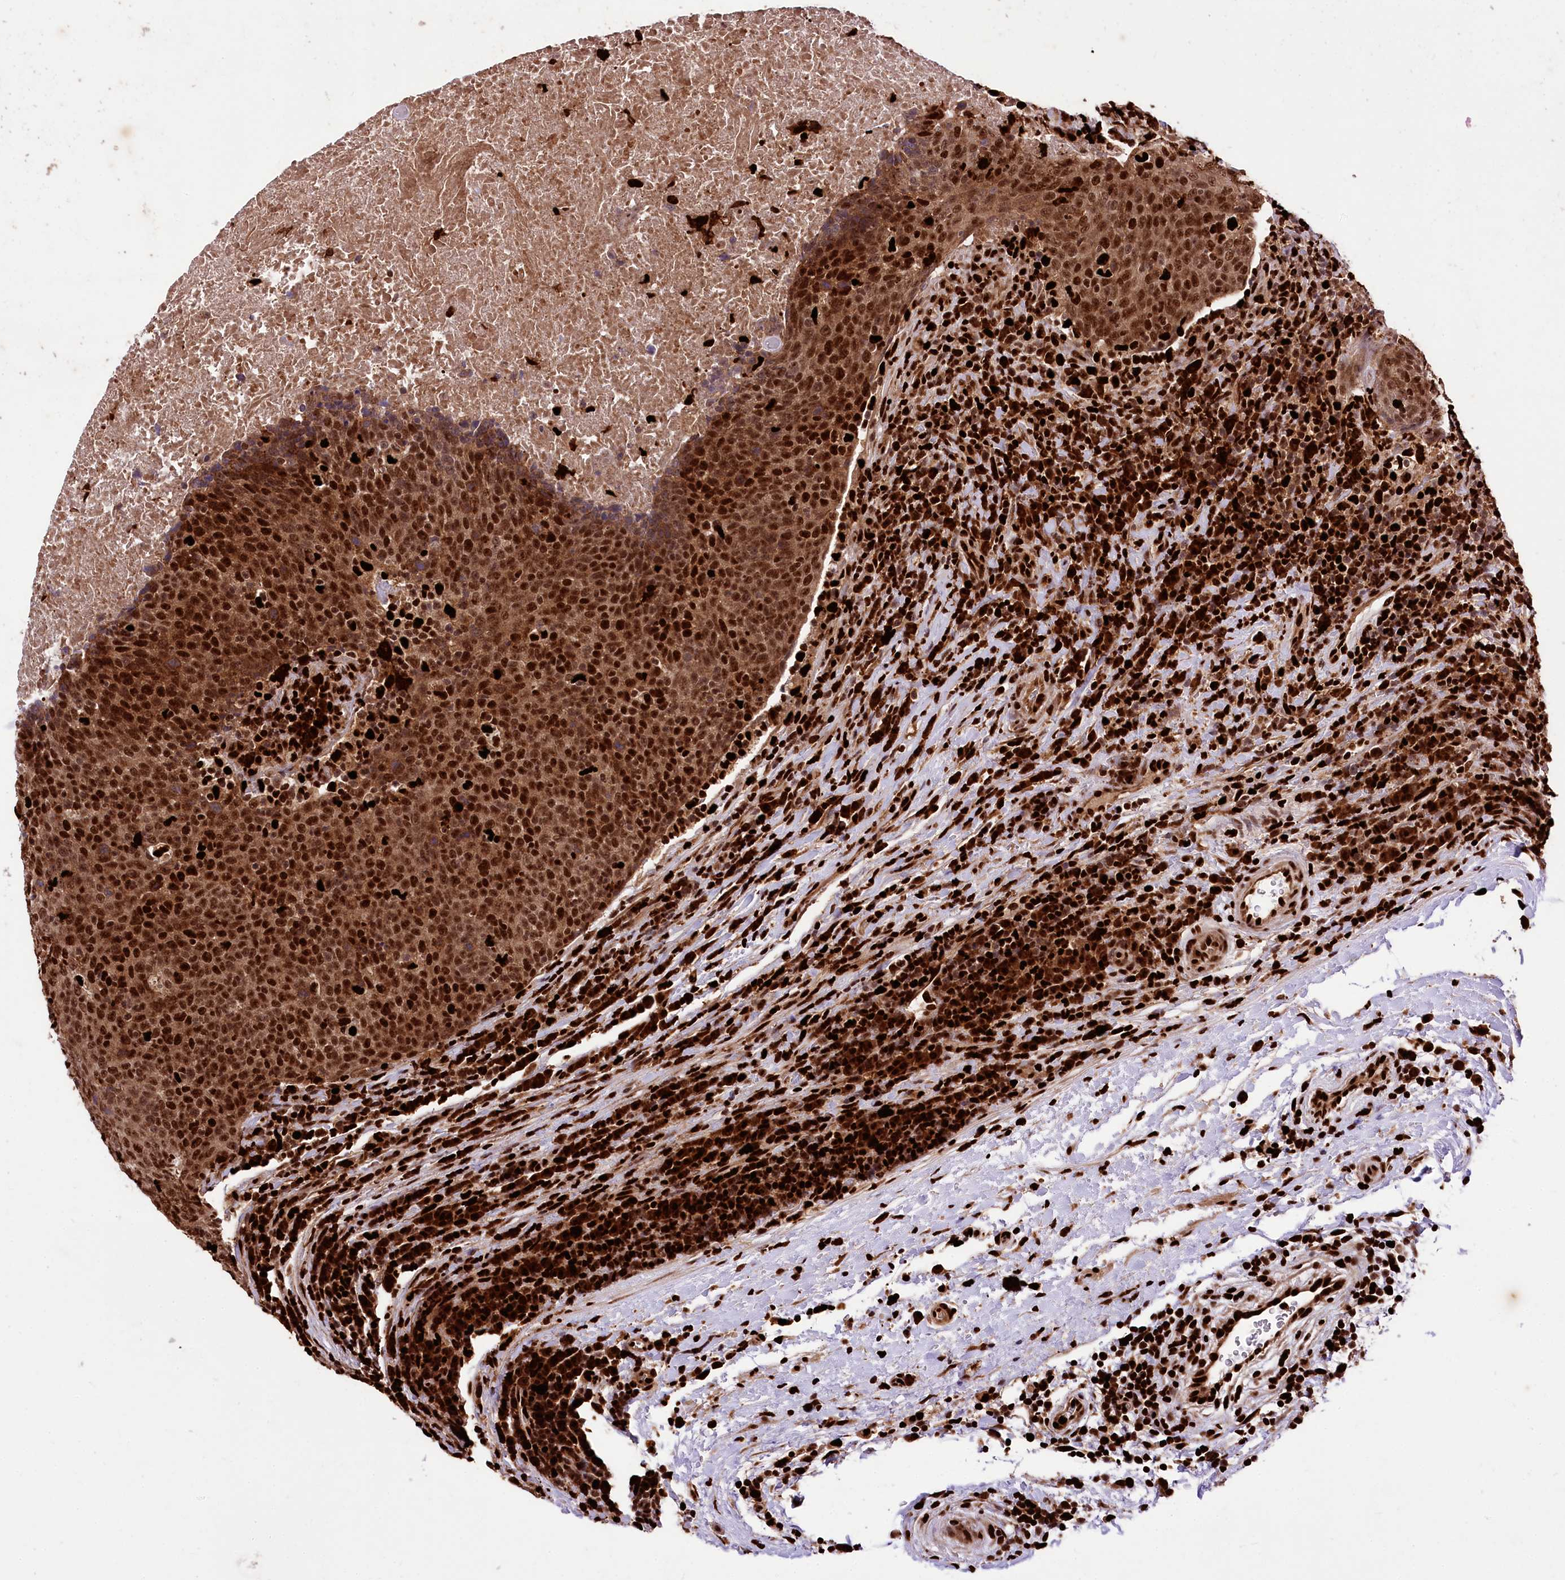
{"staining": {"intensity": "strong", "quantity": ">75%", "location": "cytoplasmic/membranous,nuclear"}, "tissue": "head and neck cancer", "cell_type": "Tumor cells", "image_type": "cancer", "snomed": [{"axis": "morphology", "description": "Squamous cell carcinoma, NOS"}, {"axis": "morphology", "description": "Squamous cell carcinoma, metastatic, NOS"}, {"axis": "topography", "description": "Lymph node"}, {"axis": "topography", "description": "Head-Neck"}], "caption": "Protein analysis of head and neck cancer tissue displays strong cytoplasmic/membranous and nuclear positivity in approximately >75% of tumor cells. Using DAB (brown) and hematoxylin (blue) stains, captured at high magnification using brightfield microscopy.", "gene": "FIGN", "patient": {"sex": "male", "age": 62}}